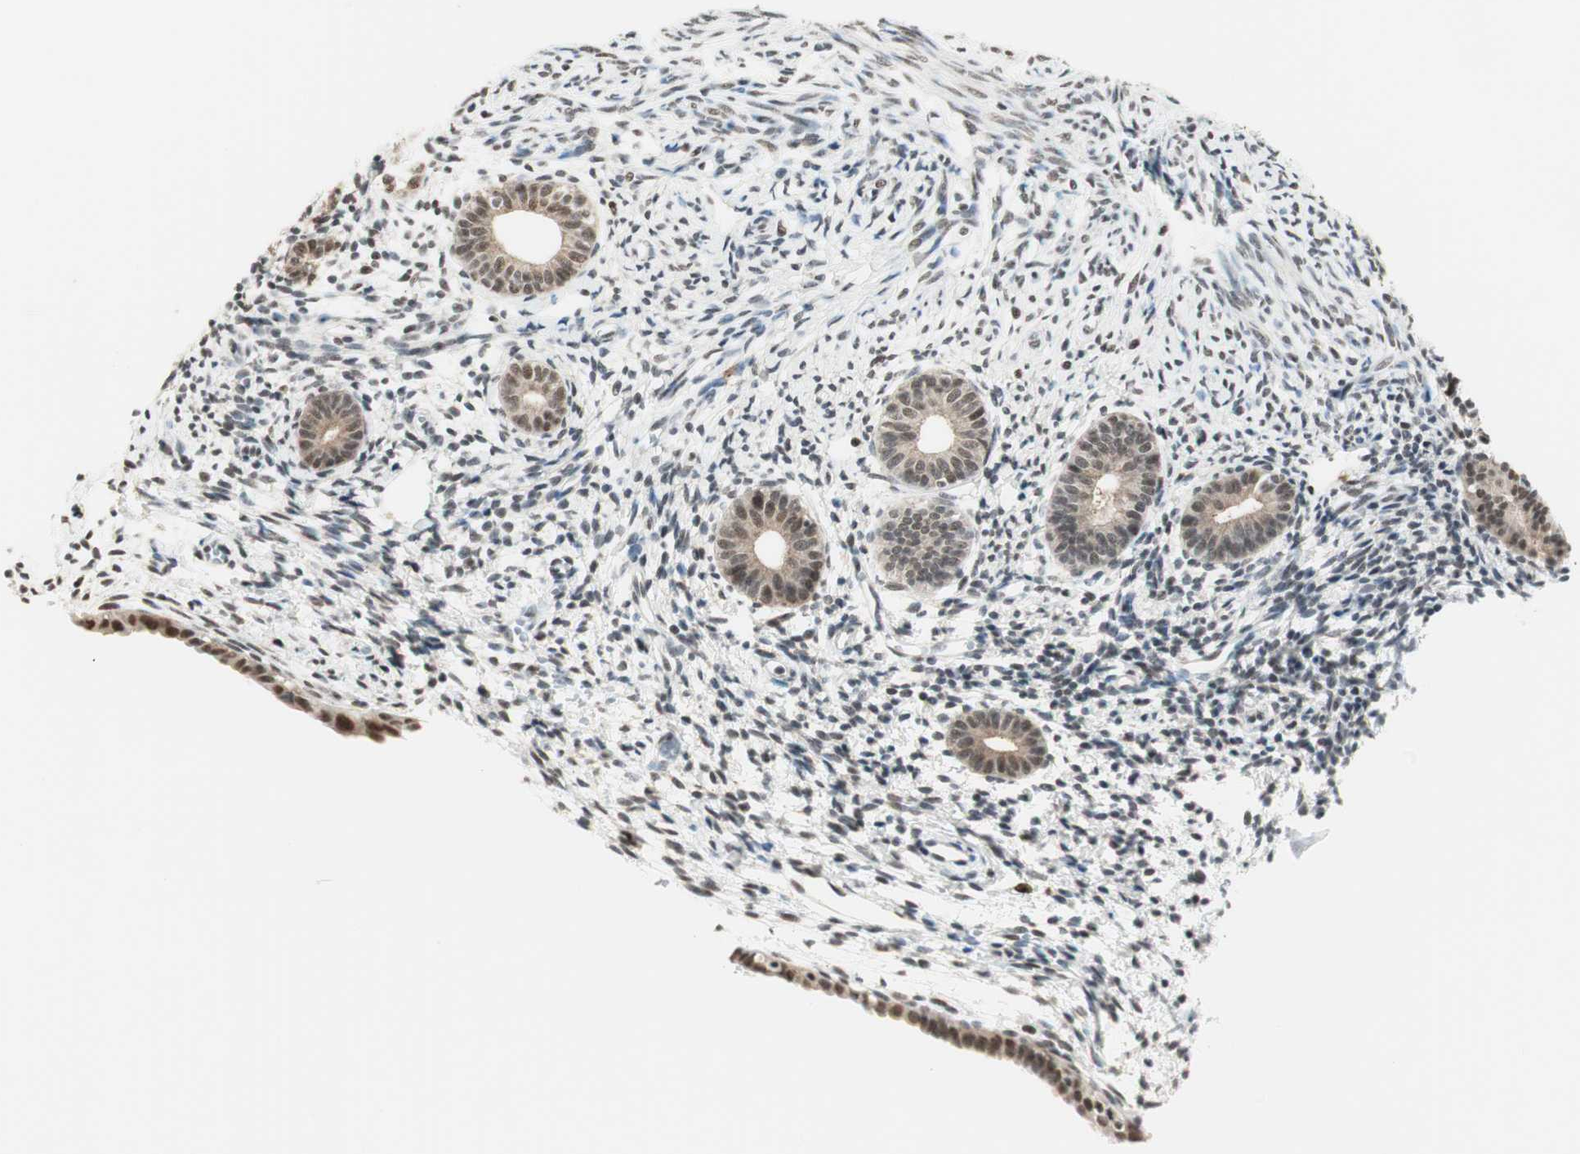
{"staining": {"intensity": "moderate", "quantity": "25%-75%", "location": "nuclear"}, "tissue": "endometrium", "cell_type": "Cells in endometrial stroma", "image_type": "normal", "snomed": [{"axis": "morphology", "description": "Normal tissue, NOS"}, {"axis": "topography", "description": "Endometrium"}], "caption": "Immunohistochemistry staining of benign endometrium, which reveals medium levels of moderate nuclear expression in about 25%-75% of cells in endometrial stroma indicating moderate nuclear protein staining. The staining was performed using DAB (brown) for protein detection and nuclei were counterstained in hematoxylin (blue).", "gene": "SMARCE1", "patient": {"sex": "female", "age": 71}}